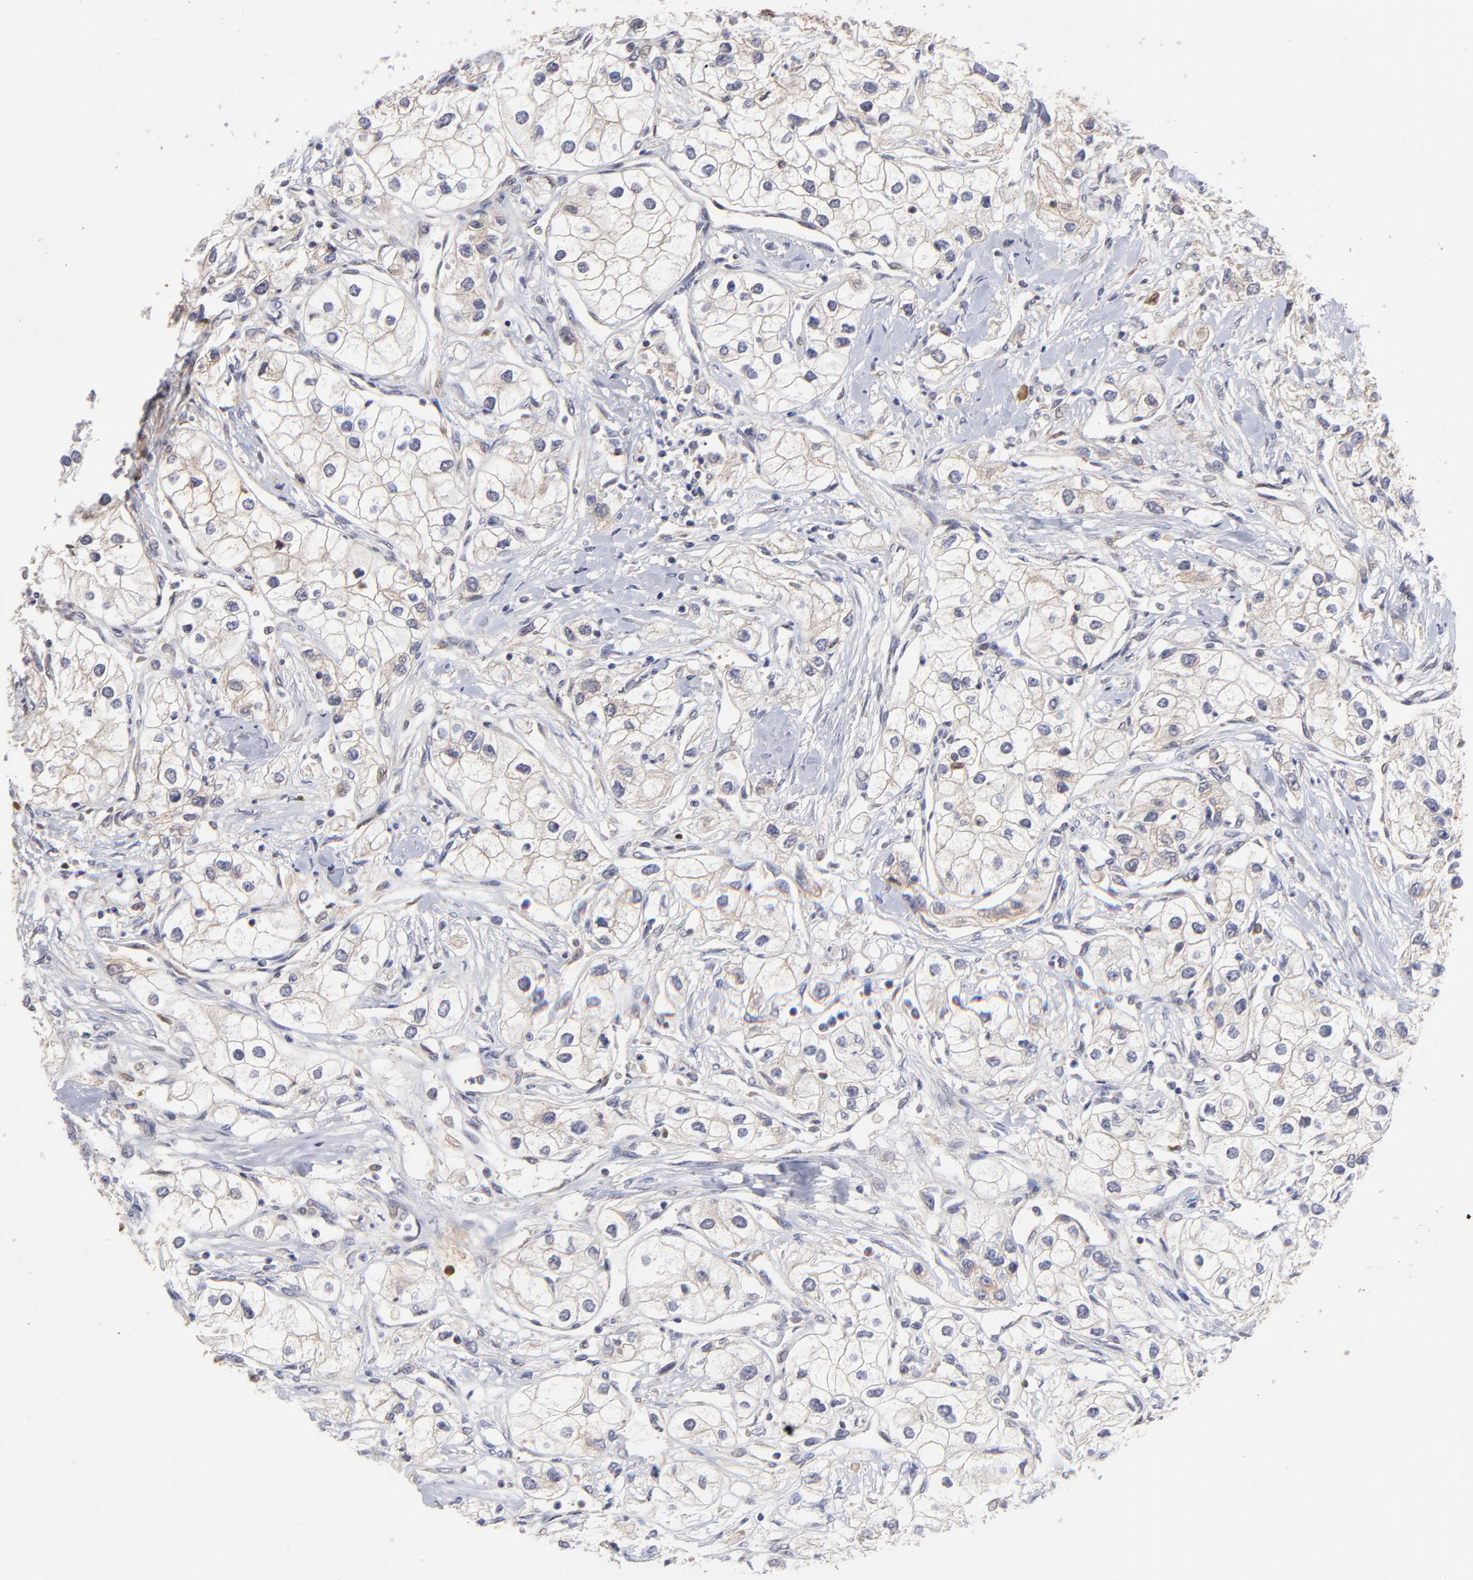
{"staining": {"intensity": "weak", "quantity": "25%-75%", "location": "cytoplasmic/membranous"}, "tissue": "renal cancer", "cell_type": "Tumor cells", "image_type": "cancer", "snomed": [{"axis": "morphology", "description": "Adenocarcinoma, NOS"}, {"axis": "topography", "description": "Kidney"}], "caption": "Adenocarcinoma (renal) stained with DAB IHC displays low levels of weak cytoplasmic/membranous positivity in about 25%-75% of tumor cells. The staining was performed using DAB to visualize the protein expression in brown, while the nuclei were stained in blue with hematoxylin (Magnification: 20x).", "gene": "GART", "patient": {"sex": "male", "age": 57}}